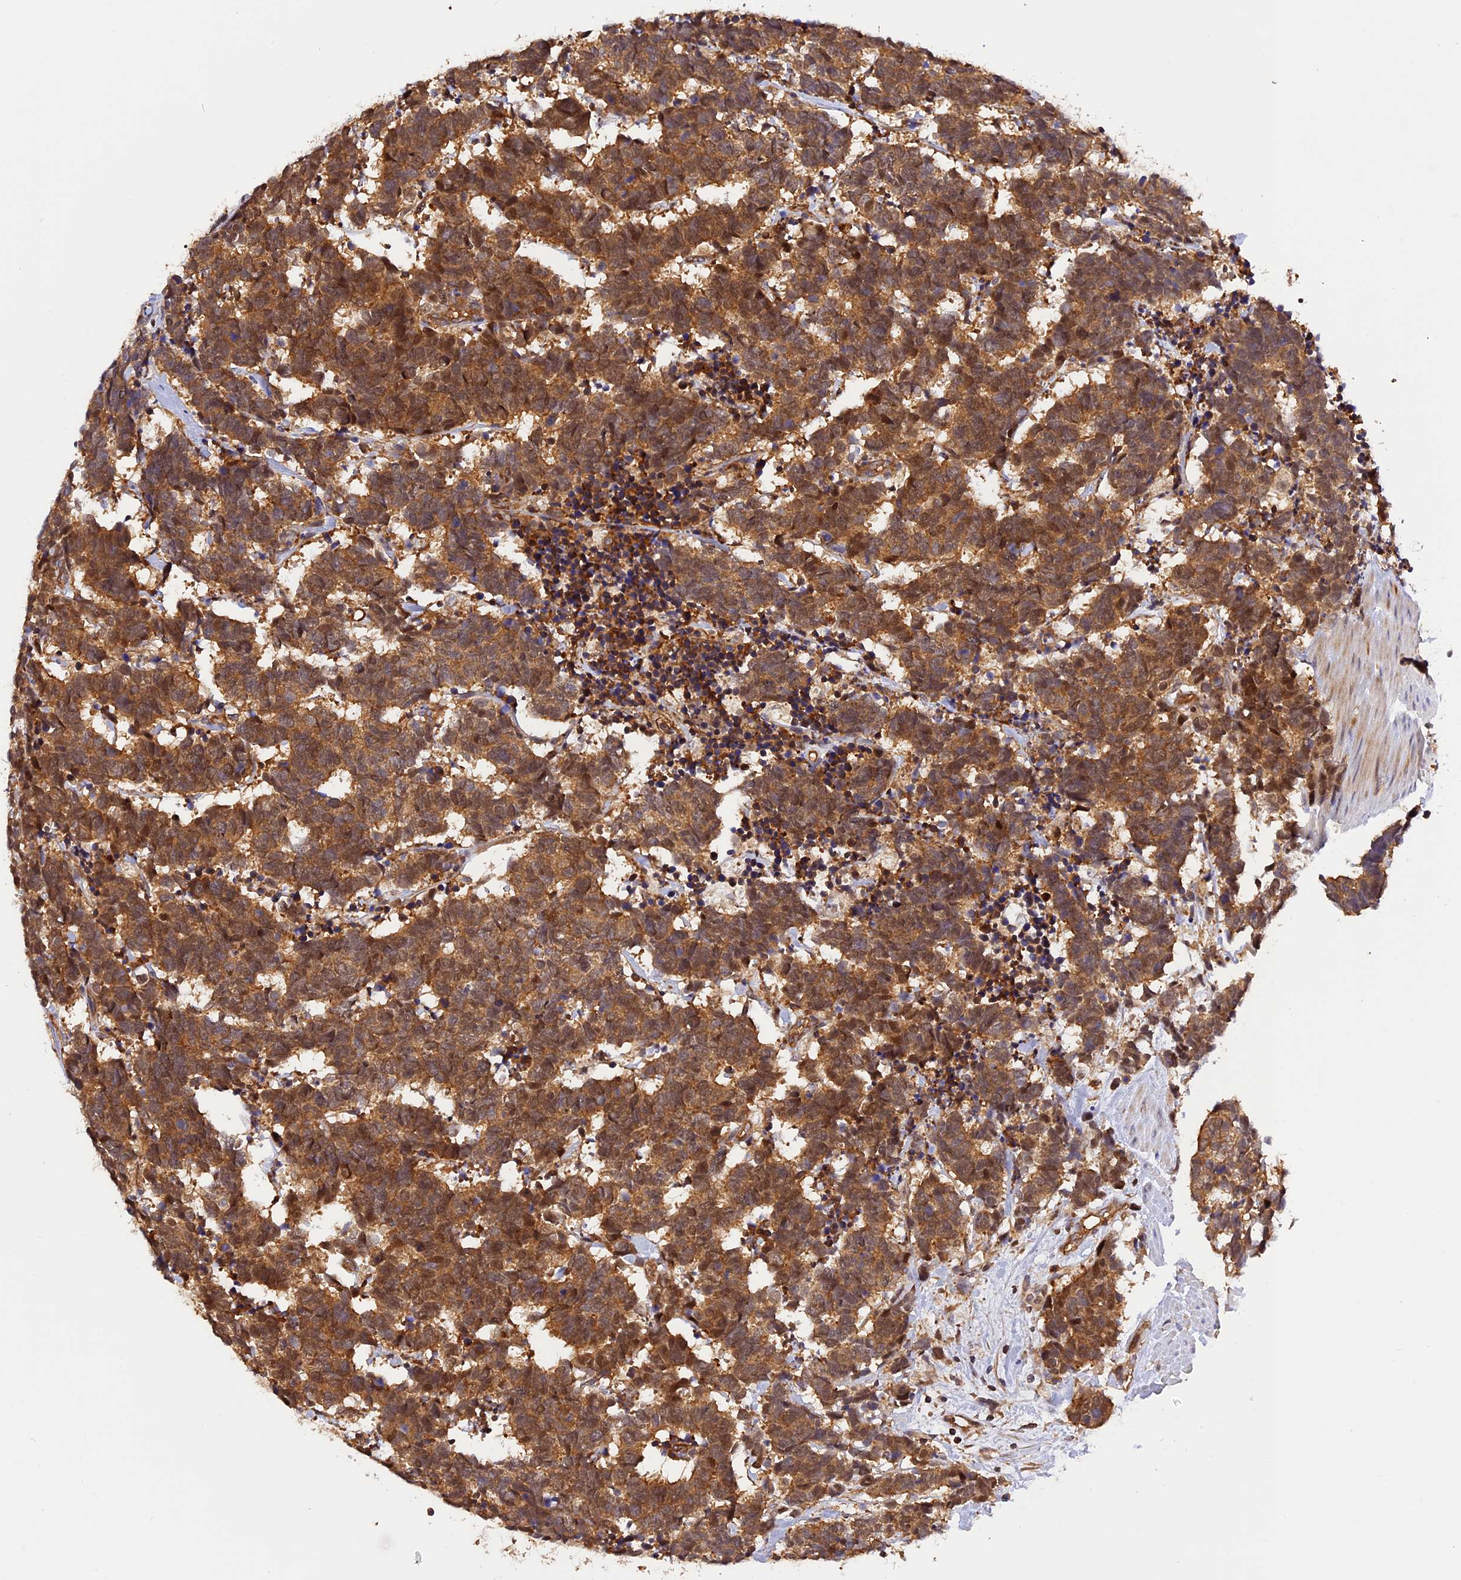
{"staining": {"intensity": "moderate", "quantity": ">75%", "location": "cytoplasmic/membranous"}, "tissue": "carcinoid", "cell_type": "Tumor cells", "image_type": "cancer", "snomed": [{"axis": "morphology", "description": "Carcinoma, NOS"}, {"axis": "morphology", "description": "Carcinoid, malignant, NOS"}, {"axis": "topography", "description": "Urinary bladder"}], "caption": "Carcinoid stained with a brown dye exhibits moderate cytoplasmic/membranous positive positivity in approximately >75% of tumor cells.", "gene": "C5orf22", "patient": {"sex": "male", "age": 57}}